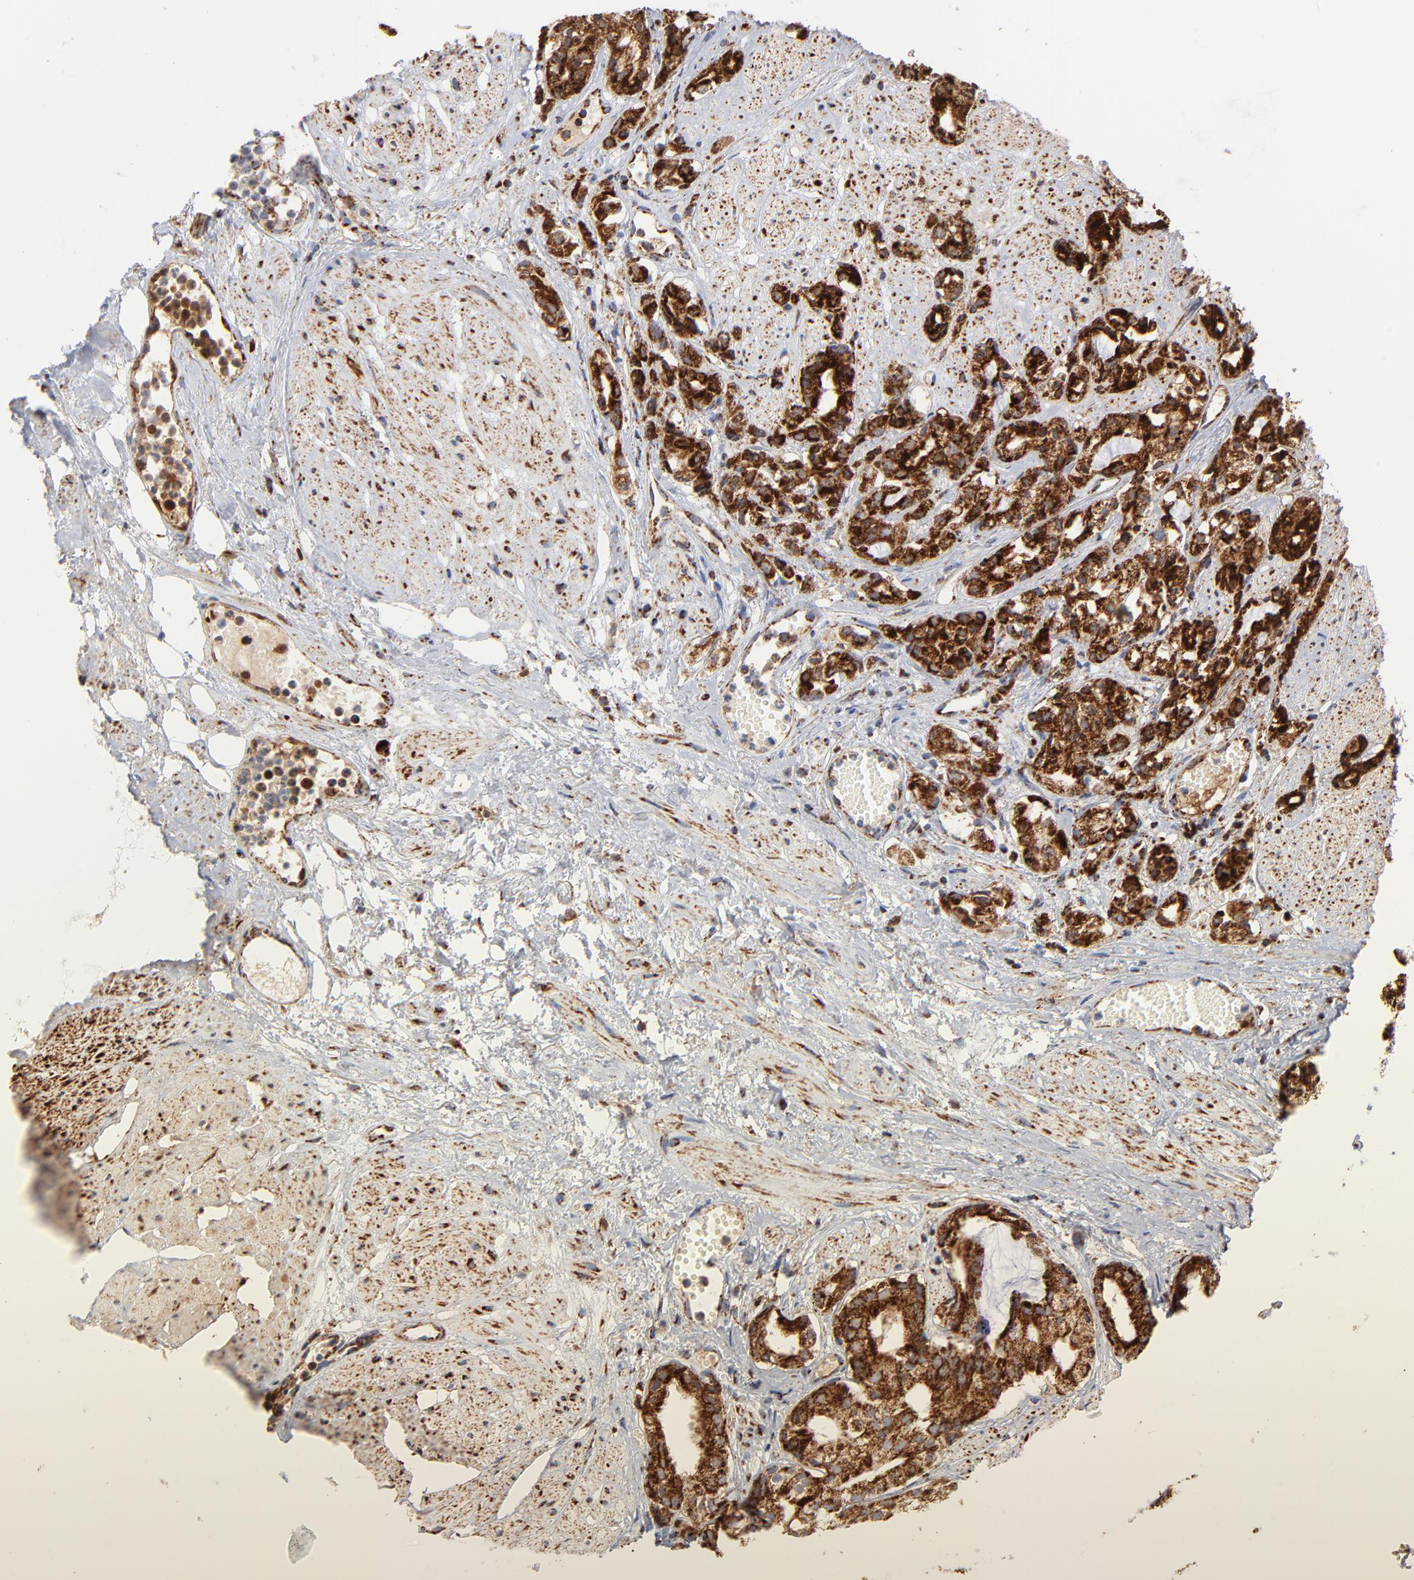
{"staining": {"intensity": "strong", "quantity": ">75%", "location": "cytoplasmic/membranous"}, "tissue": "prostate cancer", "cell_type": "Tumor cells", "image_type": "cancer", "snomed": [{"axis": "morphology", "description": "Adenocarcinoma, High grade"}, {"axis": "topography", "description": "Prostate"}], "caption": "Immunohistochemistry of prostate cancer (high-grade adenocarcinoma) displays high levels of strong cytoplasmic/membranous expression in approximately >75% of tumor cells.", "gene": "DIABLO", "patient": {"sex": "male", "age": 85}}